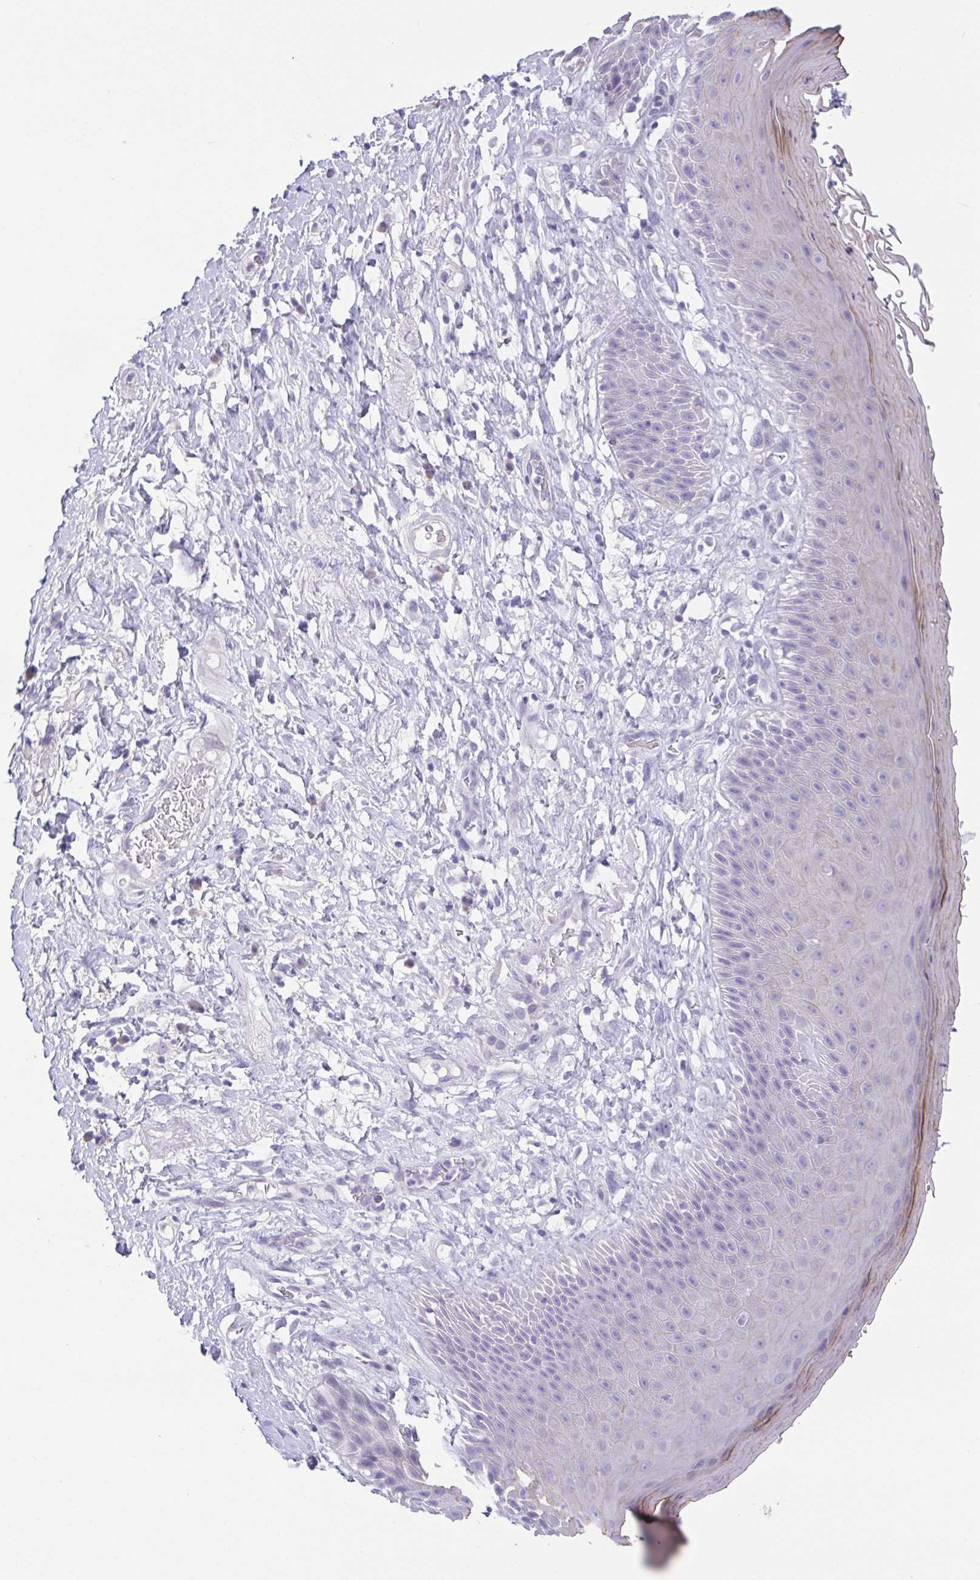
{"staining": {"intensity": "weak", "quantity": "<25%", "location": "cytoplasmic/membranous"}, "tissue": "skin", "cell_type": "Epidermal cells", "image_type": "normal", "snomed": [{"axis": "morphology", "description": "Normal tissue, NOS"}, {"axis": "topography", "description": "Anal"}], "caption": "Skin stained for a protein using IHC exhibits no expression epidermal cells.", "gene": "HAPLN2", "patient": {"sex": "male", "age": 78}}